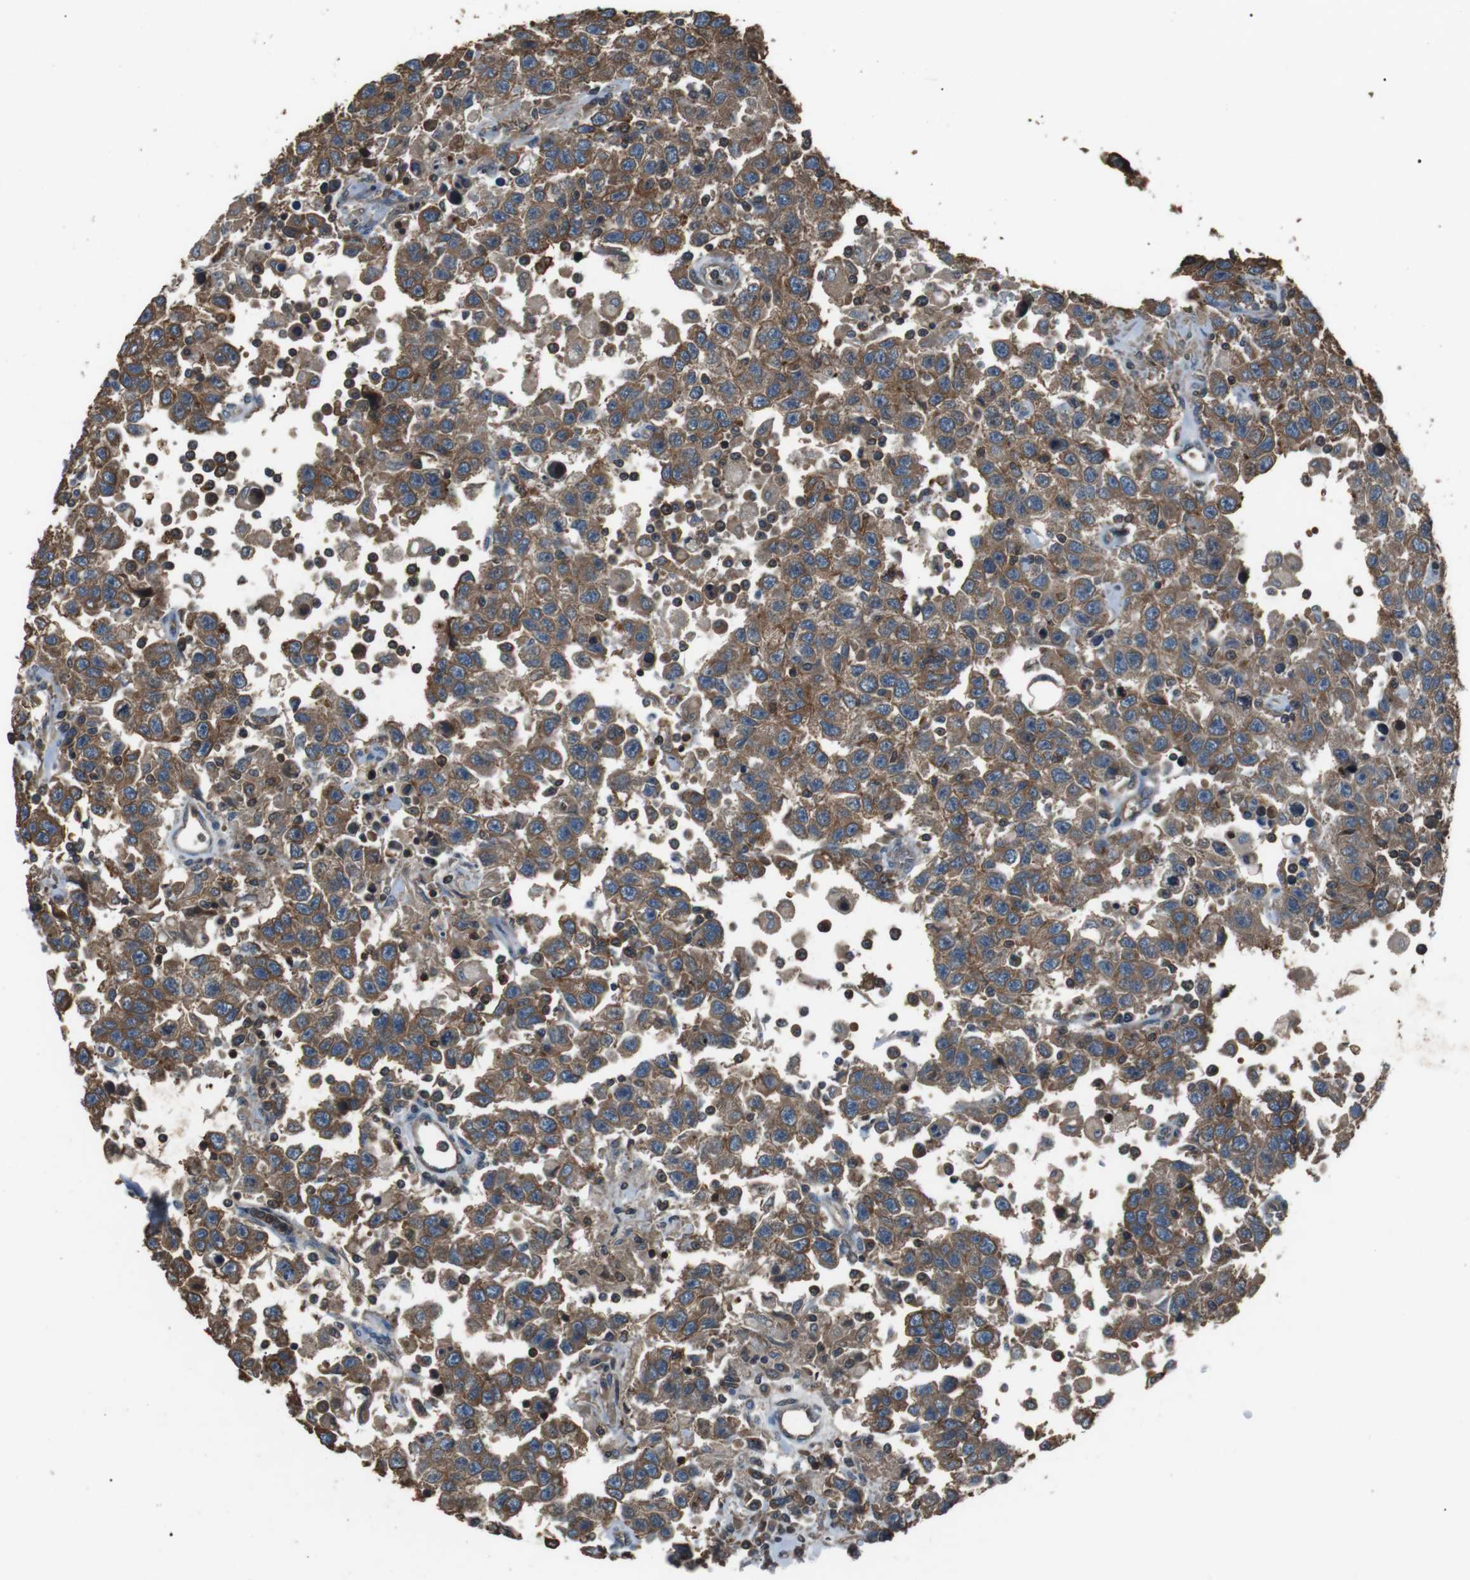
{"staining": {"intensity": "moderate", "quantity": ">75%", "location": "cytoplasmic/membranous"}, "tissue": "testis cancer", "cell_type": "Tumor cells", "image_type": "cancer", "snomed": [{"axis": "morphology", "description": "Seminoma, NOS"}, {"axis": "topography", "description": "Testis"}], "caption": "A high-resolution micrograph shows IHC staining of testis seminoma, which displays moderate cytoplasmic/membranous positivity in about >75% of tumor cells.", "gene": "GPR161", "patient": {"sex": "male", "age": 41}}